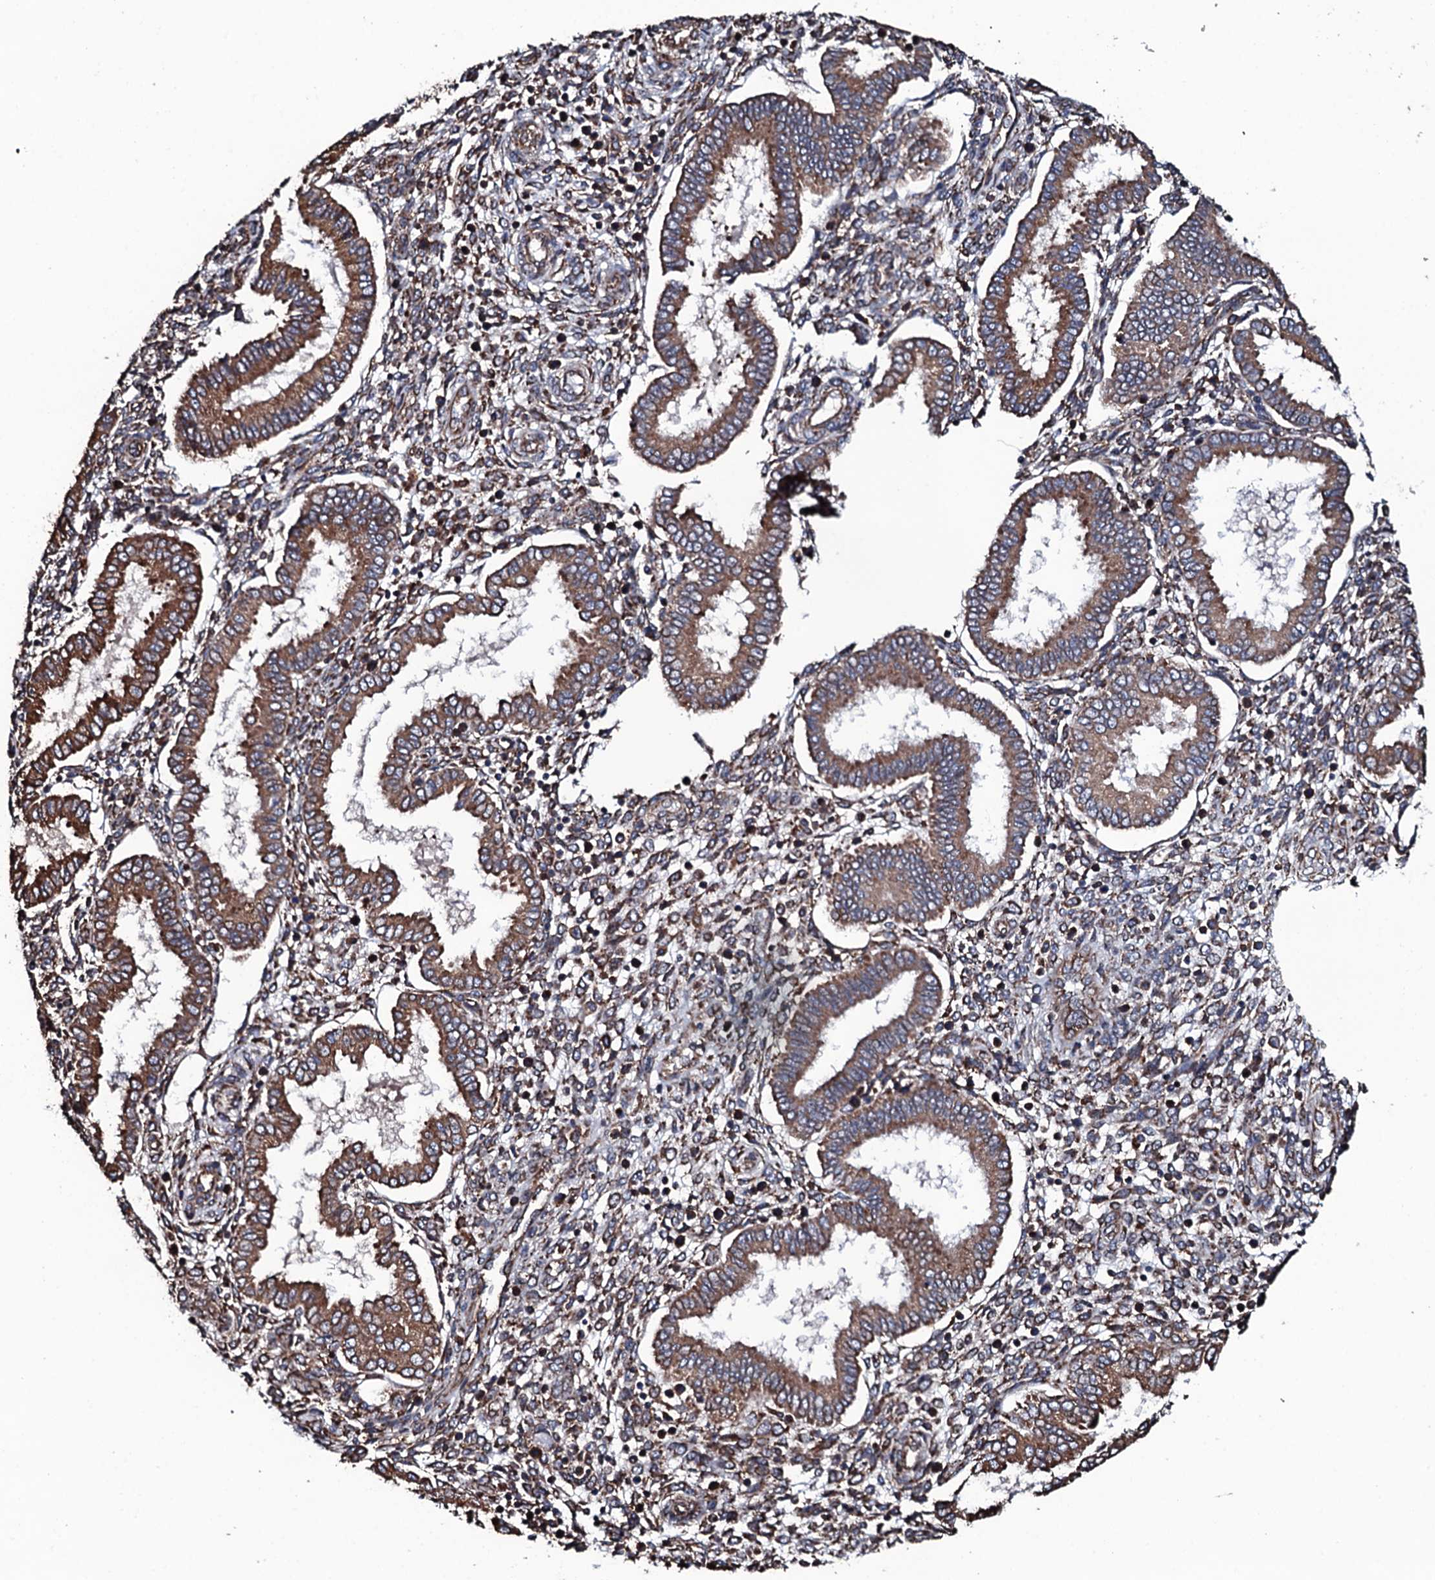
{"staining": {"intensity": "moderate", "quantity": "25%-75%", "location": "cytoplasmic/membranous"}, "tissue": "endometrium", "cell_type": "Cells in endometrial stroma", "image_type": "normal", "snomed": [{"axis": "morphology", "description": "Normal tissue, NOS"}, {"axis": "topography", "description": "Endometrium"}], "caption": "Protein expression analysis of unremarkable human endometrium reveals moderate cytoplasmic/membranous expression in about 25%-75% of cells in endometrial stroma.", "gene": "RAB12", "patient": {"sex": "female", "age": 24}}